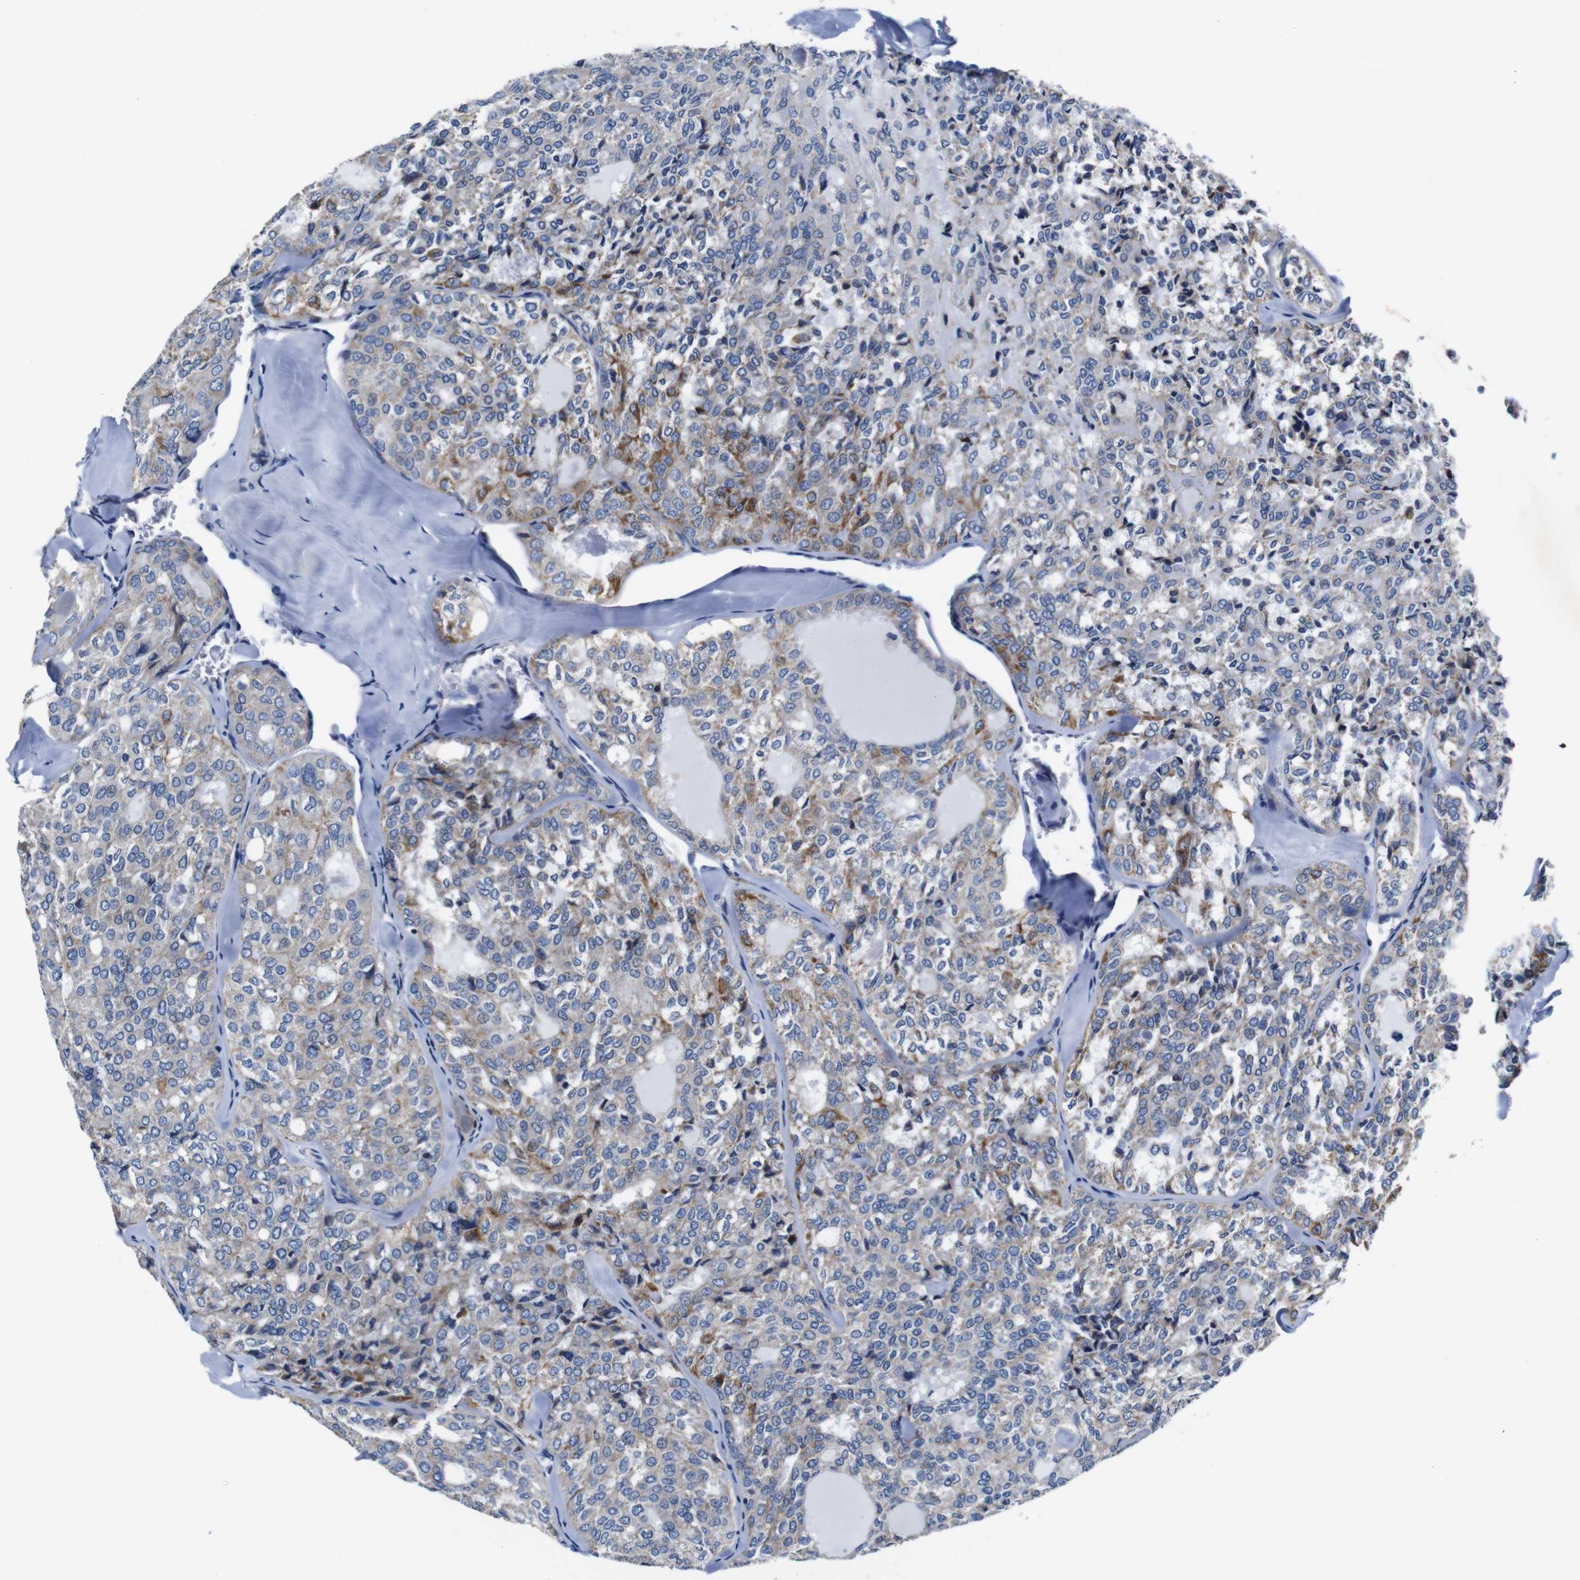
{"staining": {"intensity": "moderate", "quantity": "<25%", "location": "cytoplasmic/membranous"}, "tissue": "thyroid cancer", "cell_type": "Tumor cells", "image_type": "cancer", "snomed": [{"axis": "morphology", "description": "Follicular adenoma carcinoma, NOS"}, {"axis": "topography", "description": "Thyroid gland"}], "caption": "Human follicular adenoma carcinoma (thyroid) stained with a protein marker reveals moderate staining in tumor cells.", "gene": "SNX19", "patient": {"sex": "male", "age": 75}}